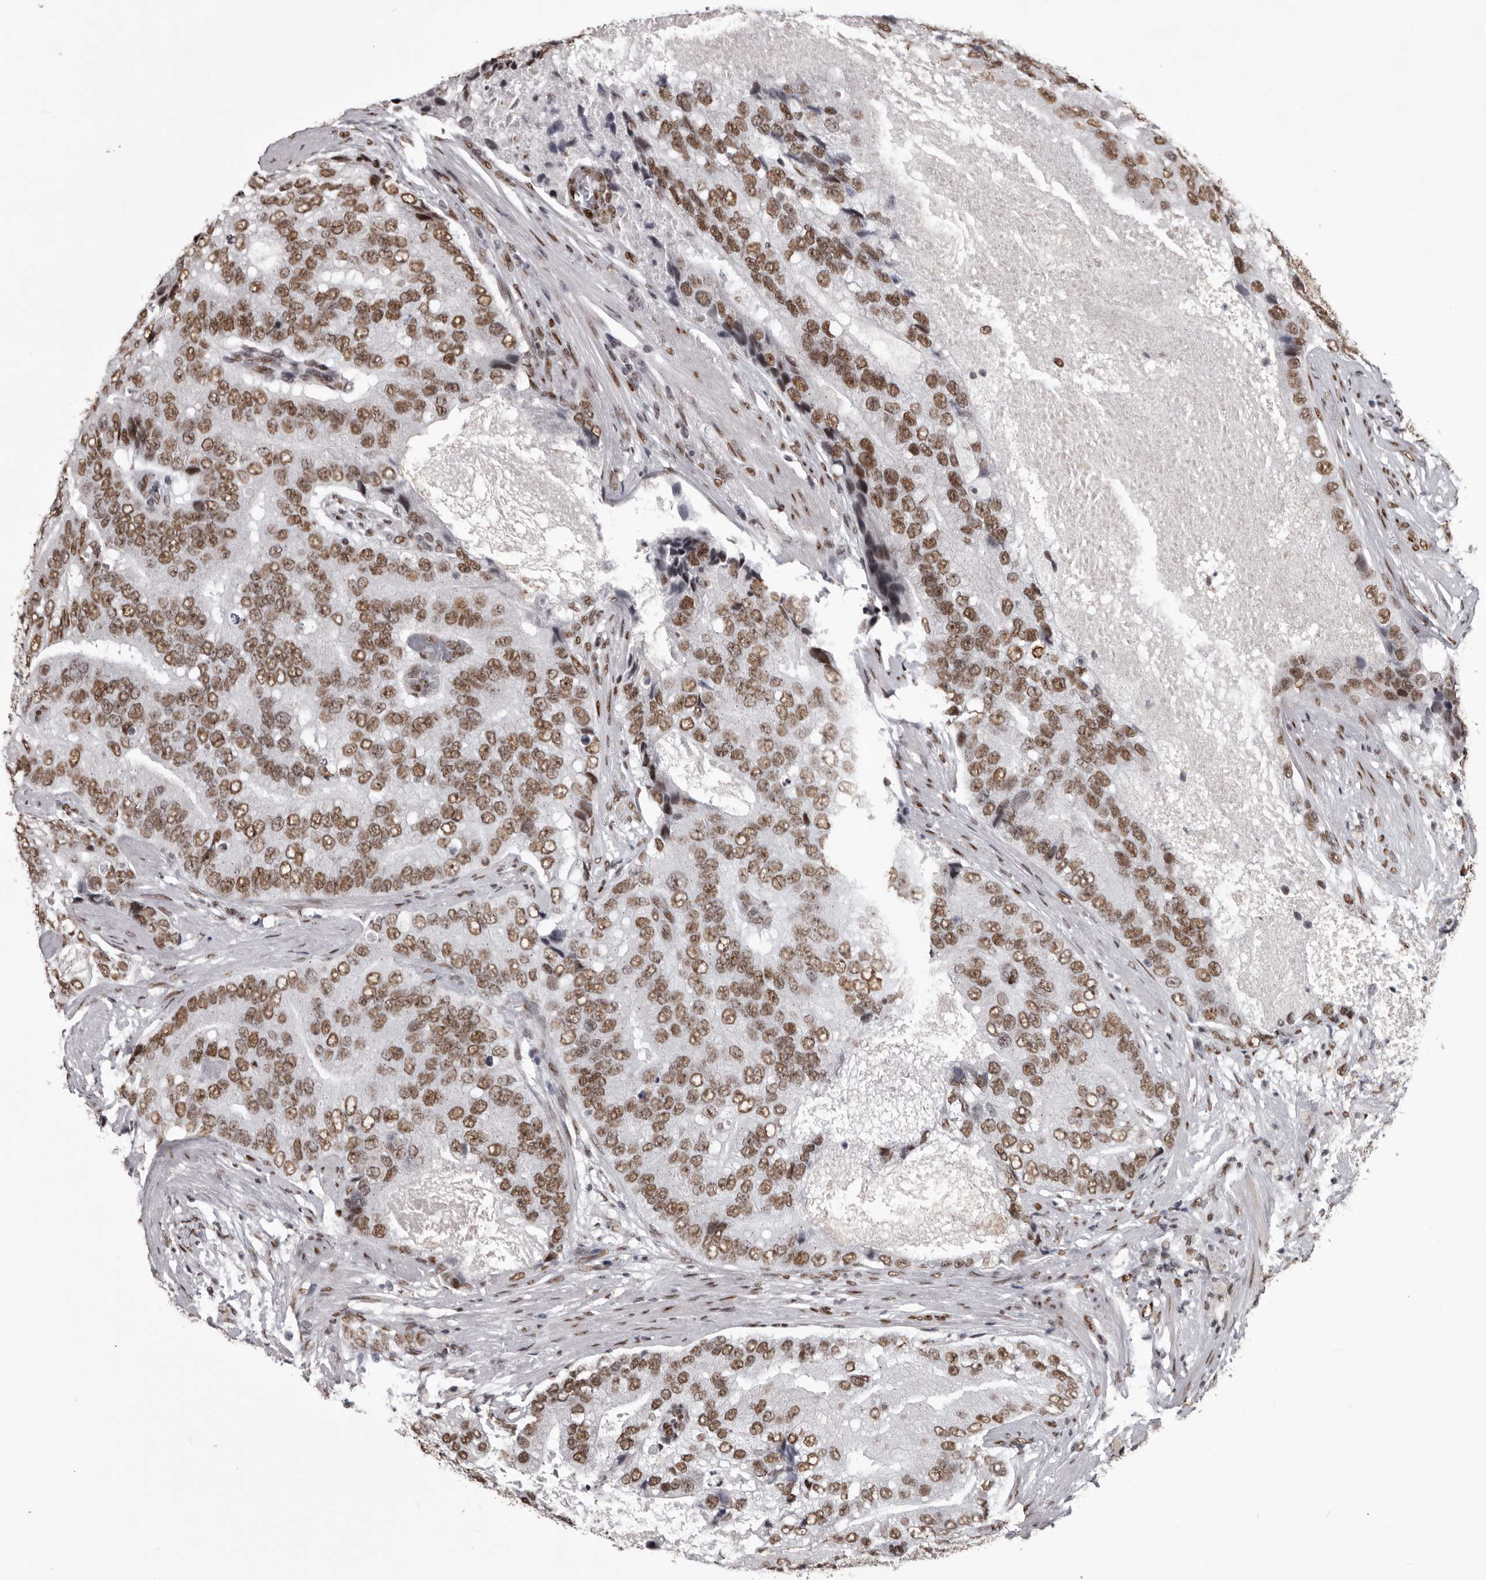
{"staining": {"intensity": "moderate", "quantity": ">75%", "location": "nuclear"}, "tissue": "prostate cancer", "cell_type": "Tumor cells", "image_type": "cancer", "snomed": [{"axis": "morphology", "description": "Adenocarcinoma, High grade"}, {"axis": "topography", "description": "Prostate"}], "caption": "DAB immunohistochemical staining of human prostate cancer (adenocarcinoma (high-grade)) shows moderate nuclear protein positivity in about >75% of tumor cells.", "gene": "NUMA1", "patient": {"sex": "male", "age": 70}}